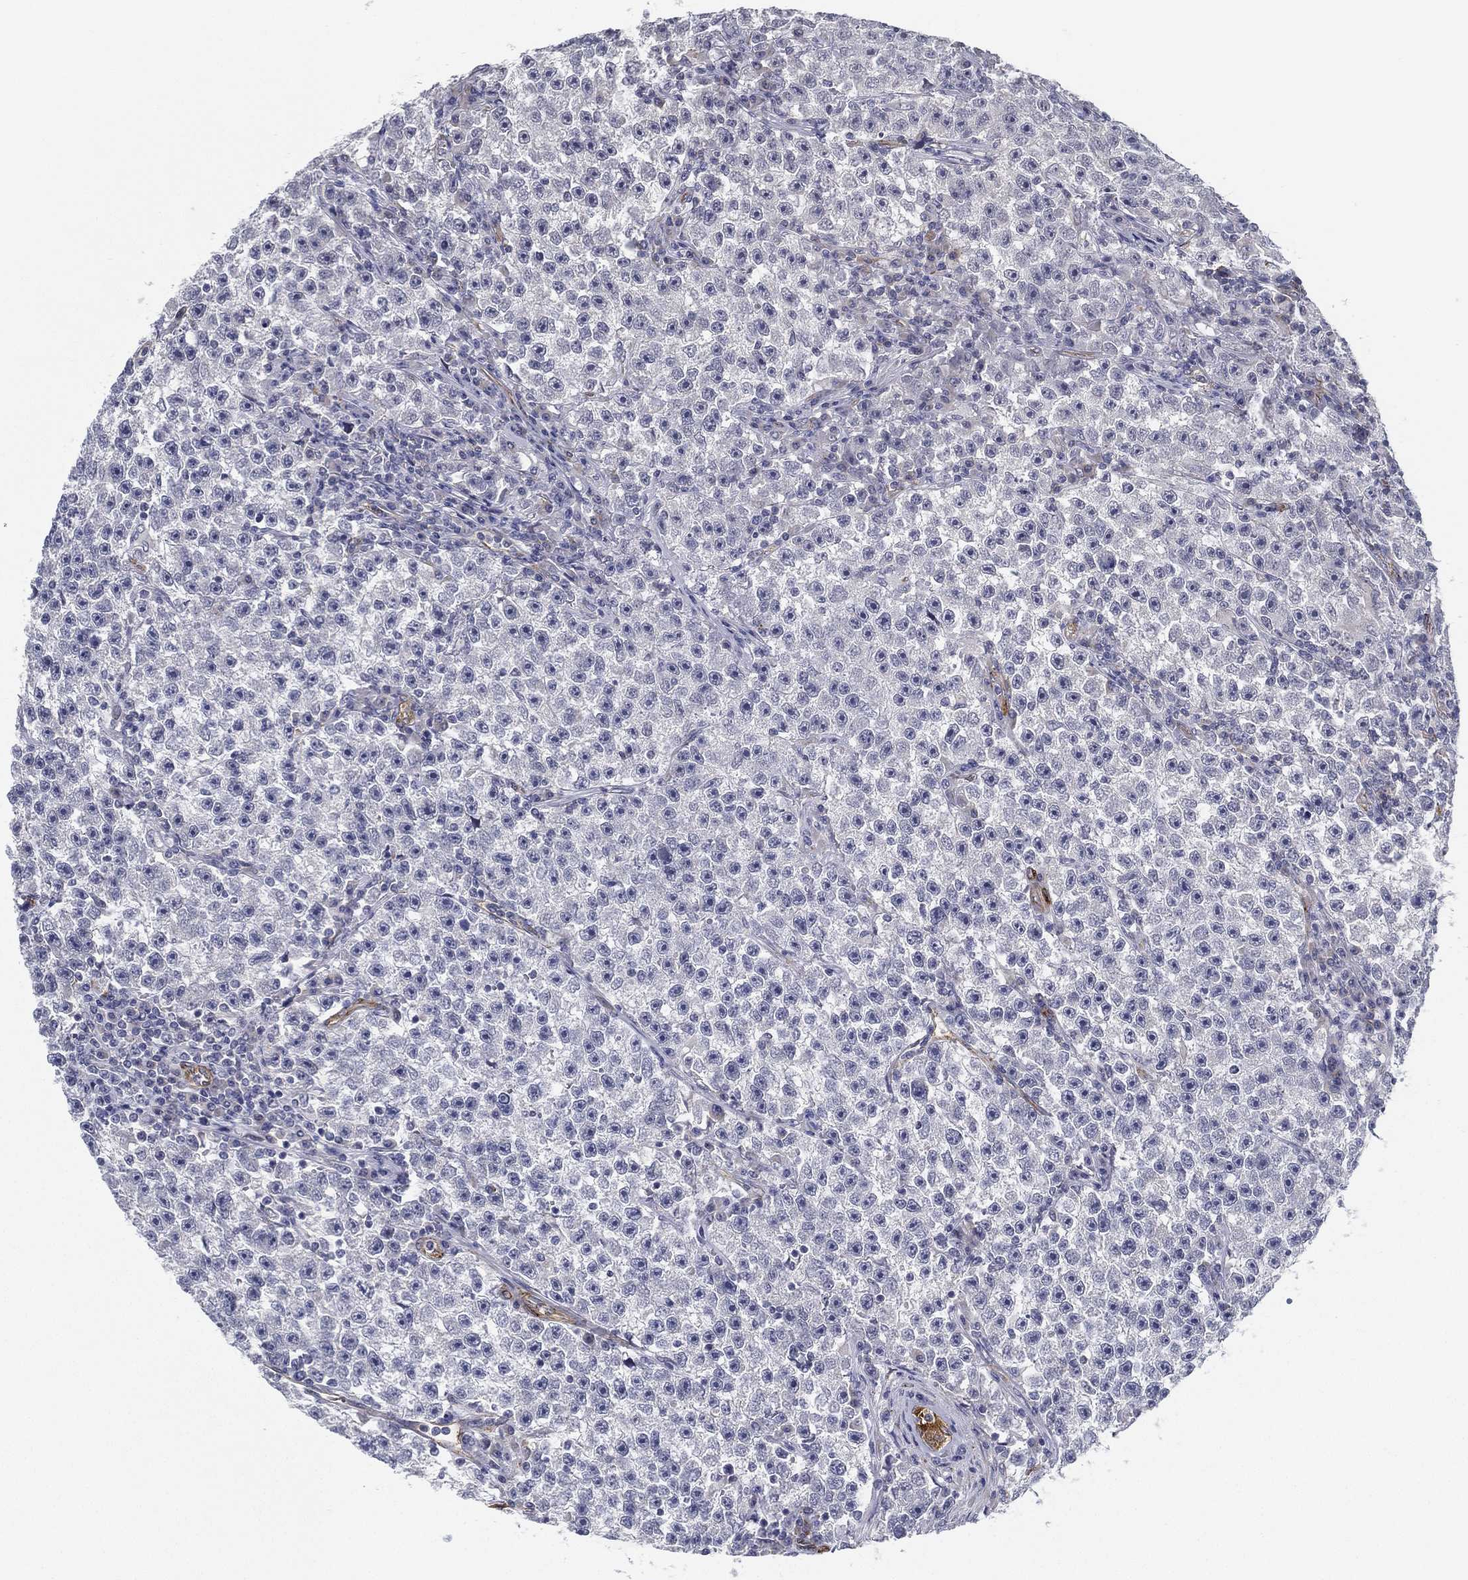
{"staining": {"intensity": "negative", "quantity": "none", "location": "none"}, "tissue": "testis cancer", "cell_type": "Tumor cells", "image_type": "cancer", "snomed": [{"axis": "morphology", "description": "Seminoma, NOS"}, {"axis": "topography", "description": "Testis"}], "caption": "Human seminoma (testis) stained for a protein using immunohistochemistry demonstrates no staining in tumor cells.", "gene": "LRRC56", "patient": {"sex": "male", "age": 22}}